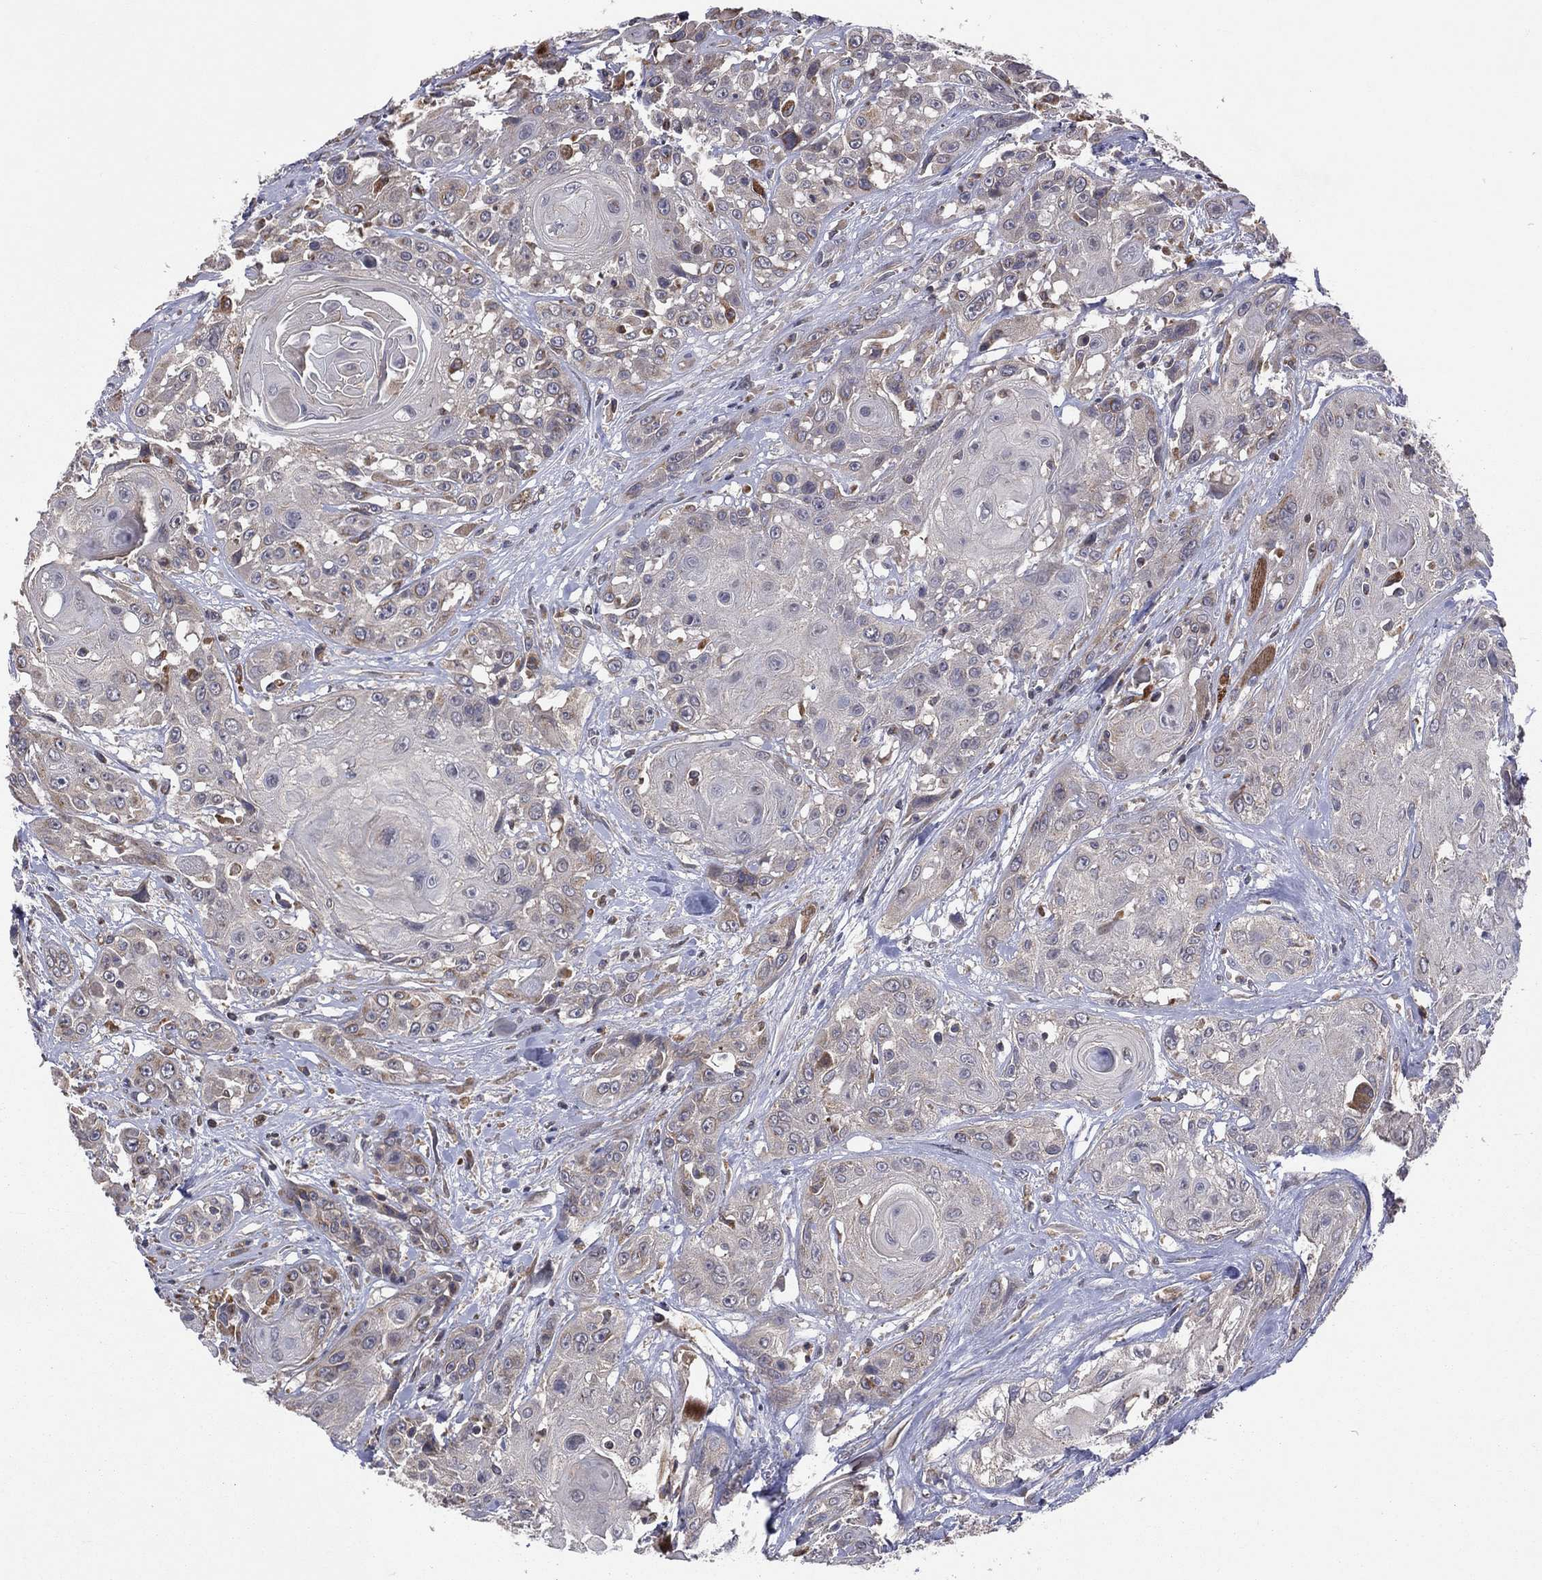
{"staining": {"intensity": "negative", "quantity": "none", "location": "none"}, "tissue": "head and neck cancer", "cell_type": "Tumor cells", "image_type": "cancer", "snomed": [{"axis": "morphology", "description": "Squamous cell carcinoma, NOS"}, {"axis": "topography", "description": "Head-Neck"}], "caption": "Histopathology image shows no protein expression in tumor cells of head and neck squamous cell carcinoma tissue.", "gene": "STARD3", "patient": {"sex": "female", "age": 59}}